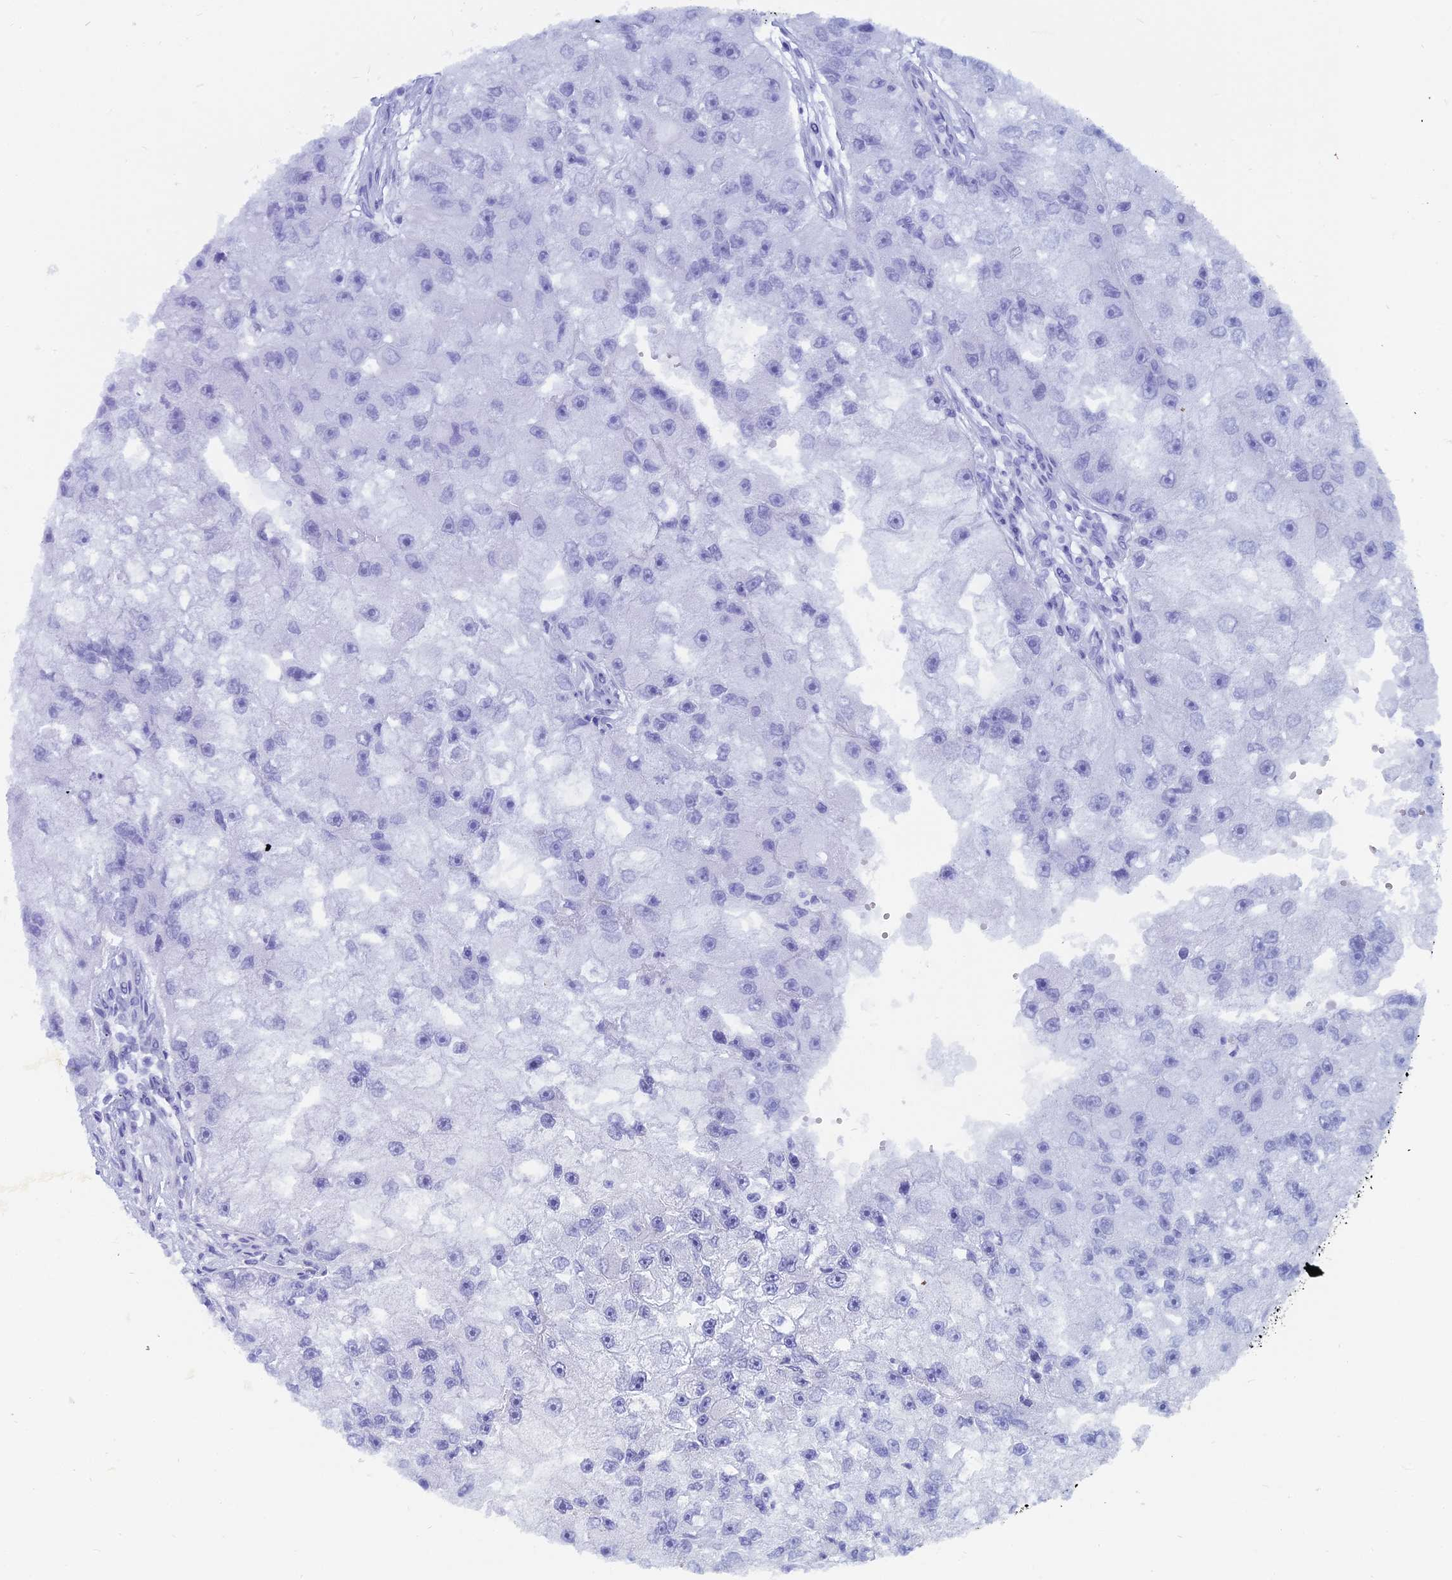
{"staining": {"intensity": "negative", "quantity": "none", "location": "none"}, "tissue": "renal cancer", "cell_type": "Tumor cells", "image_type": "cancer", "snomed": [{"axis": "morphology", "description": "Adenocarcinoma, NOS"}, {"axis": "topography", "description": "Kidney"}], "caption": "Image shows no significant protein positivity in tumor cells of renal adenocarcinoma. (Brightfield microscopy of DAB (3,3'-diaminobenzidine) immunohistochemistry (IHC) at high magnification).", "gene": "CAPS", "patient": {"sex": "male", "age": 63}}